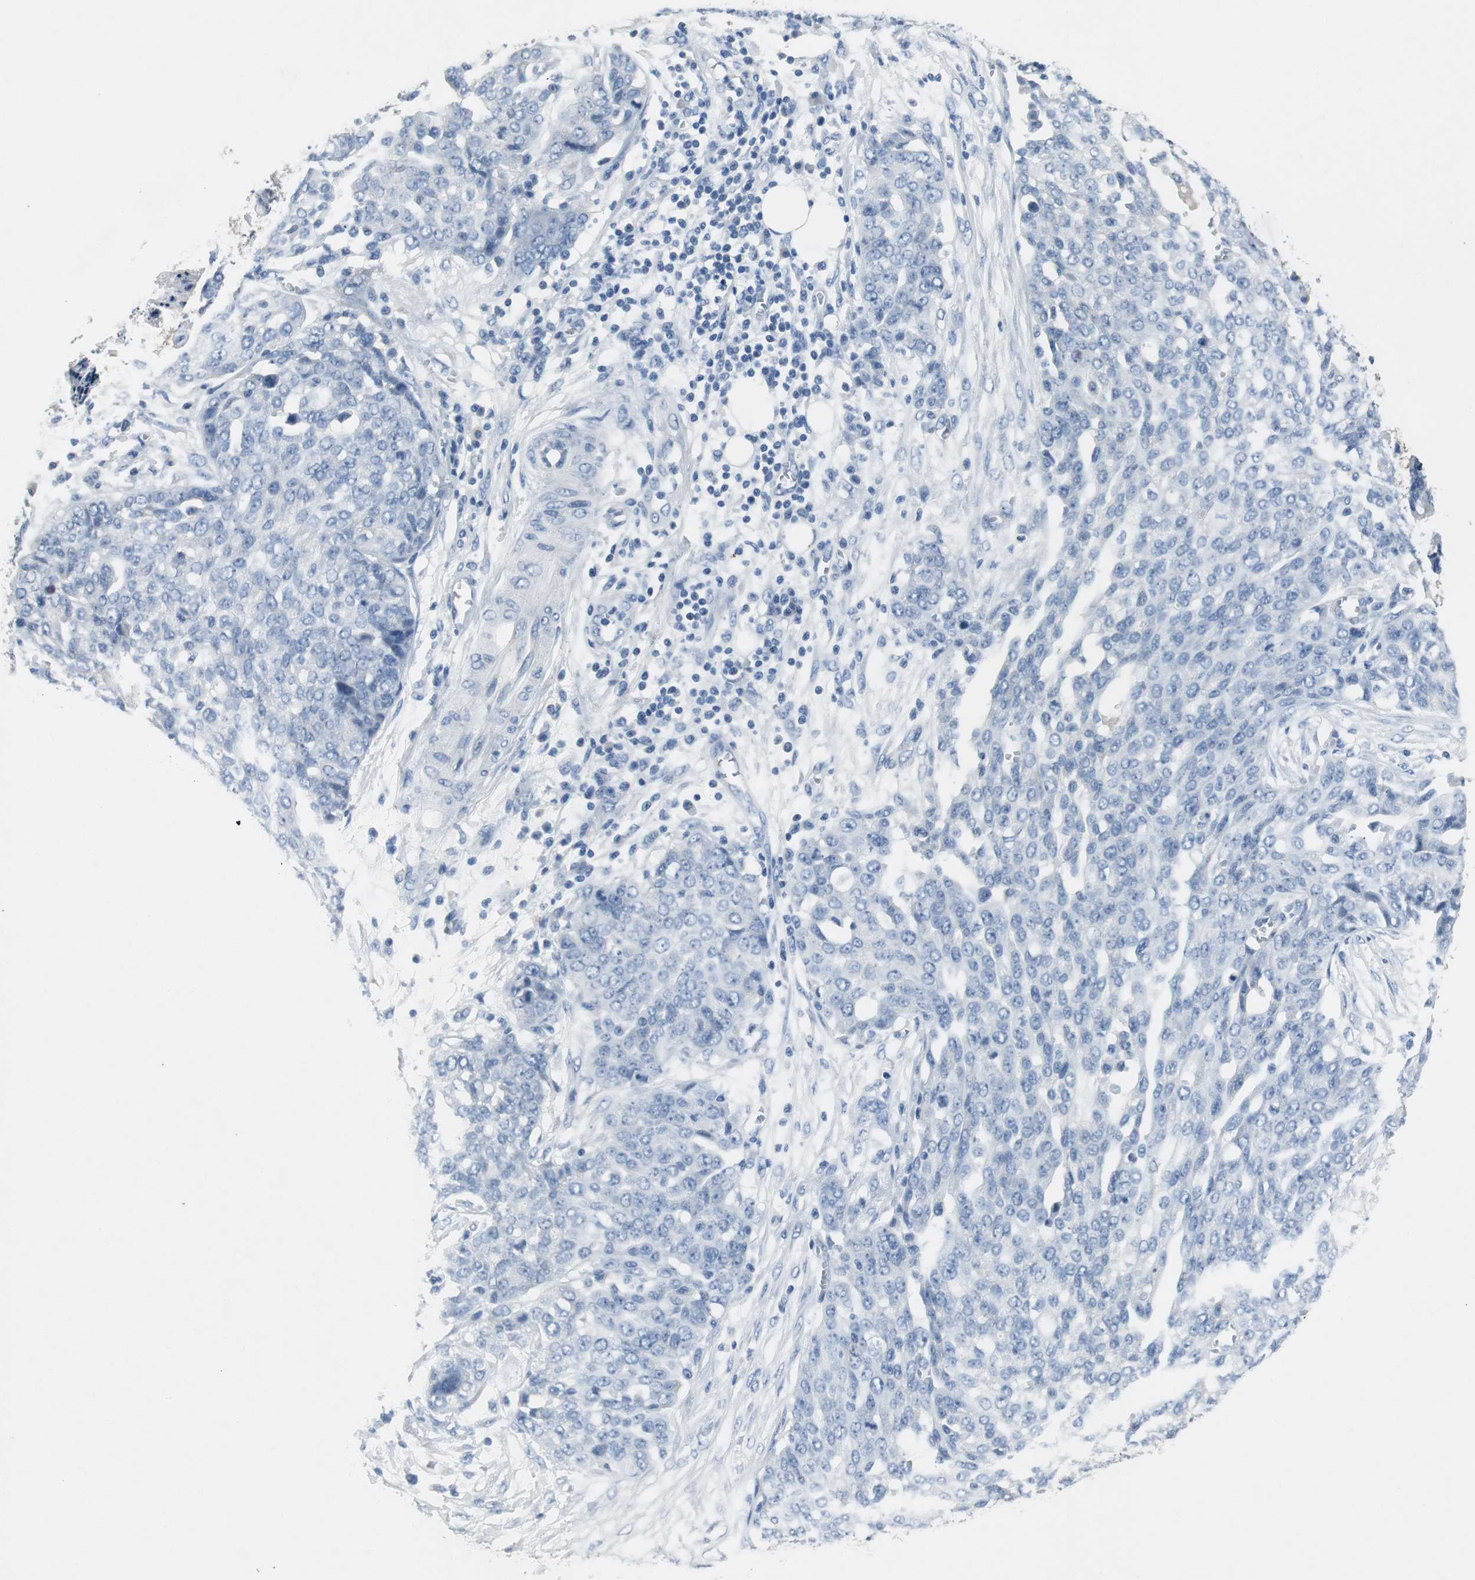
{"staining": {"intensity": "negative", "quantity": "none", "location": "none"}, "tissue": "ovarian cancer", "cell_type": "Tumor cells", "image_type": "cancer", "snomed": [{"axis": "morphology", "description": "Cystadenocarcinoma, serous, NOS"}, {"axis": "topography", "description": "Soft tissue"}, {"axis": "topography", "description": "Ovary"}], "caption": "Immunohistochemical staining of ovarian serous cystadenocarcinoma exhibits no significant positivity in tumor cells. The staining is performed using DAB (3,3'-diaminobenzidine) brown chromogen with nuclei counter-stained in using hematoxylin.", "gene": "LRP2", "patient": {"sex": "female", "age": 57}}